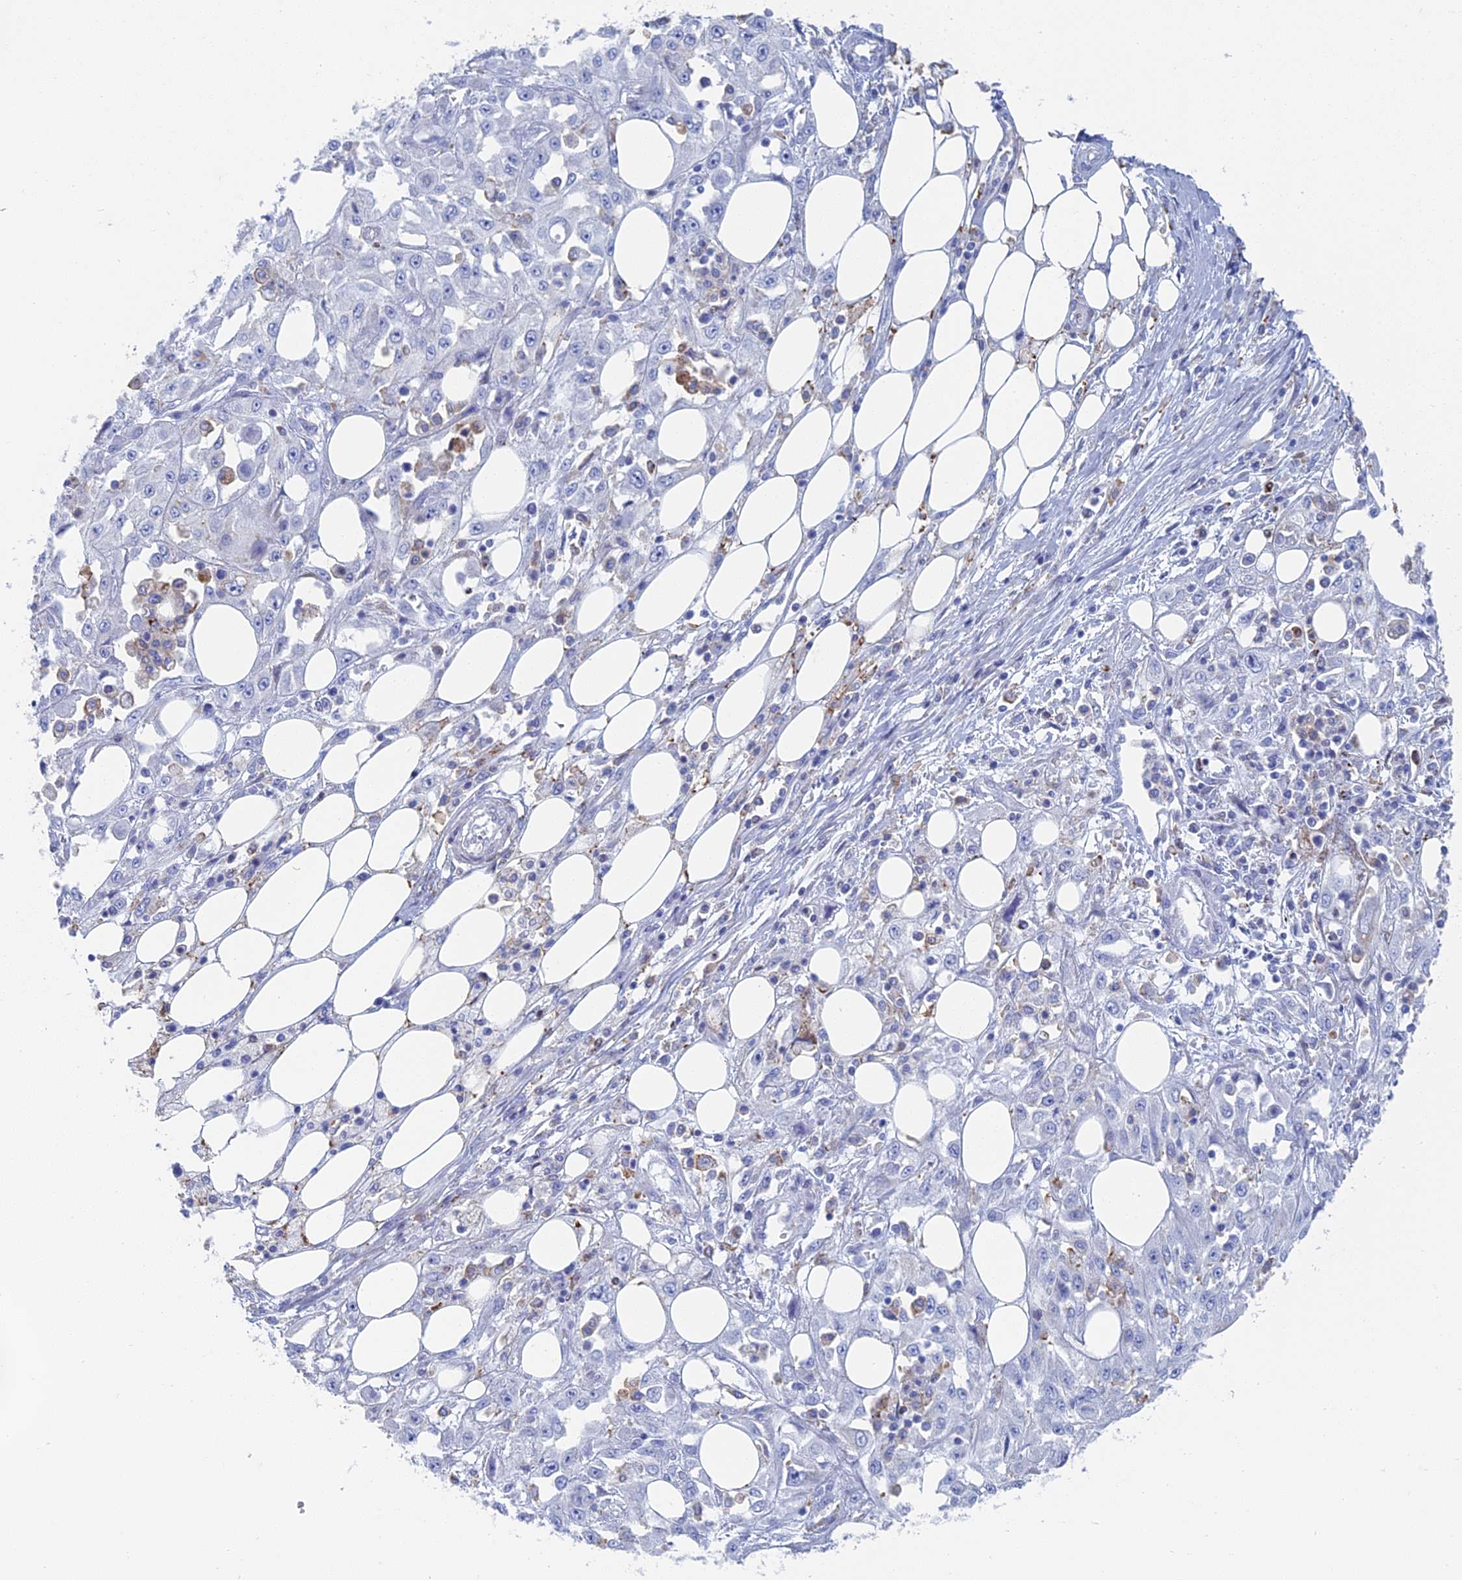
{"staining": {"intensity": "moderate", "quantity": "<25%", "location": "cytoplasmic/membranous"}, "tissue": "skin cancer", "cell_type": "Tumor cells", "image_type": "cancer", "snomed": [{"axis": "morphology", "description": "Squamous cell carcinoma, NOS"}, {"axis": "morphology", "description": "Squamous cell carcinoma, metastatic, NOS"}, {"axis": "topography", "description": "Skin"}, {"axis": "topography", "description": "Lymph node"}], "caption": "A brown stain highlights moderate cytoplasmic/membranous staining of a protein in squamous cell carcinoma (skin) tumor cells.", "gene": "ALMS1", "patient": {"sex": "male", "age": 75}}